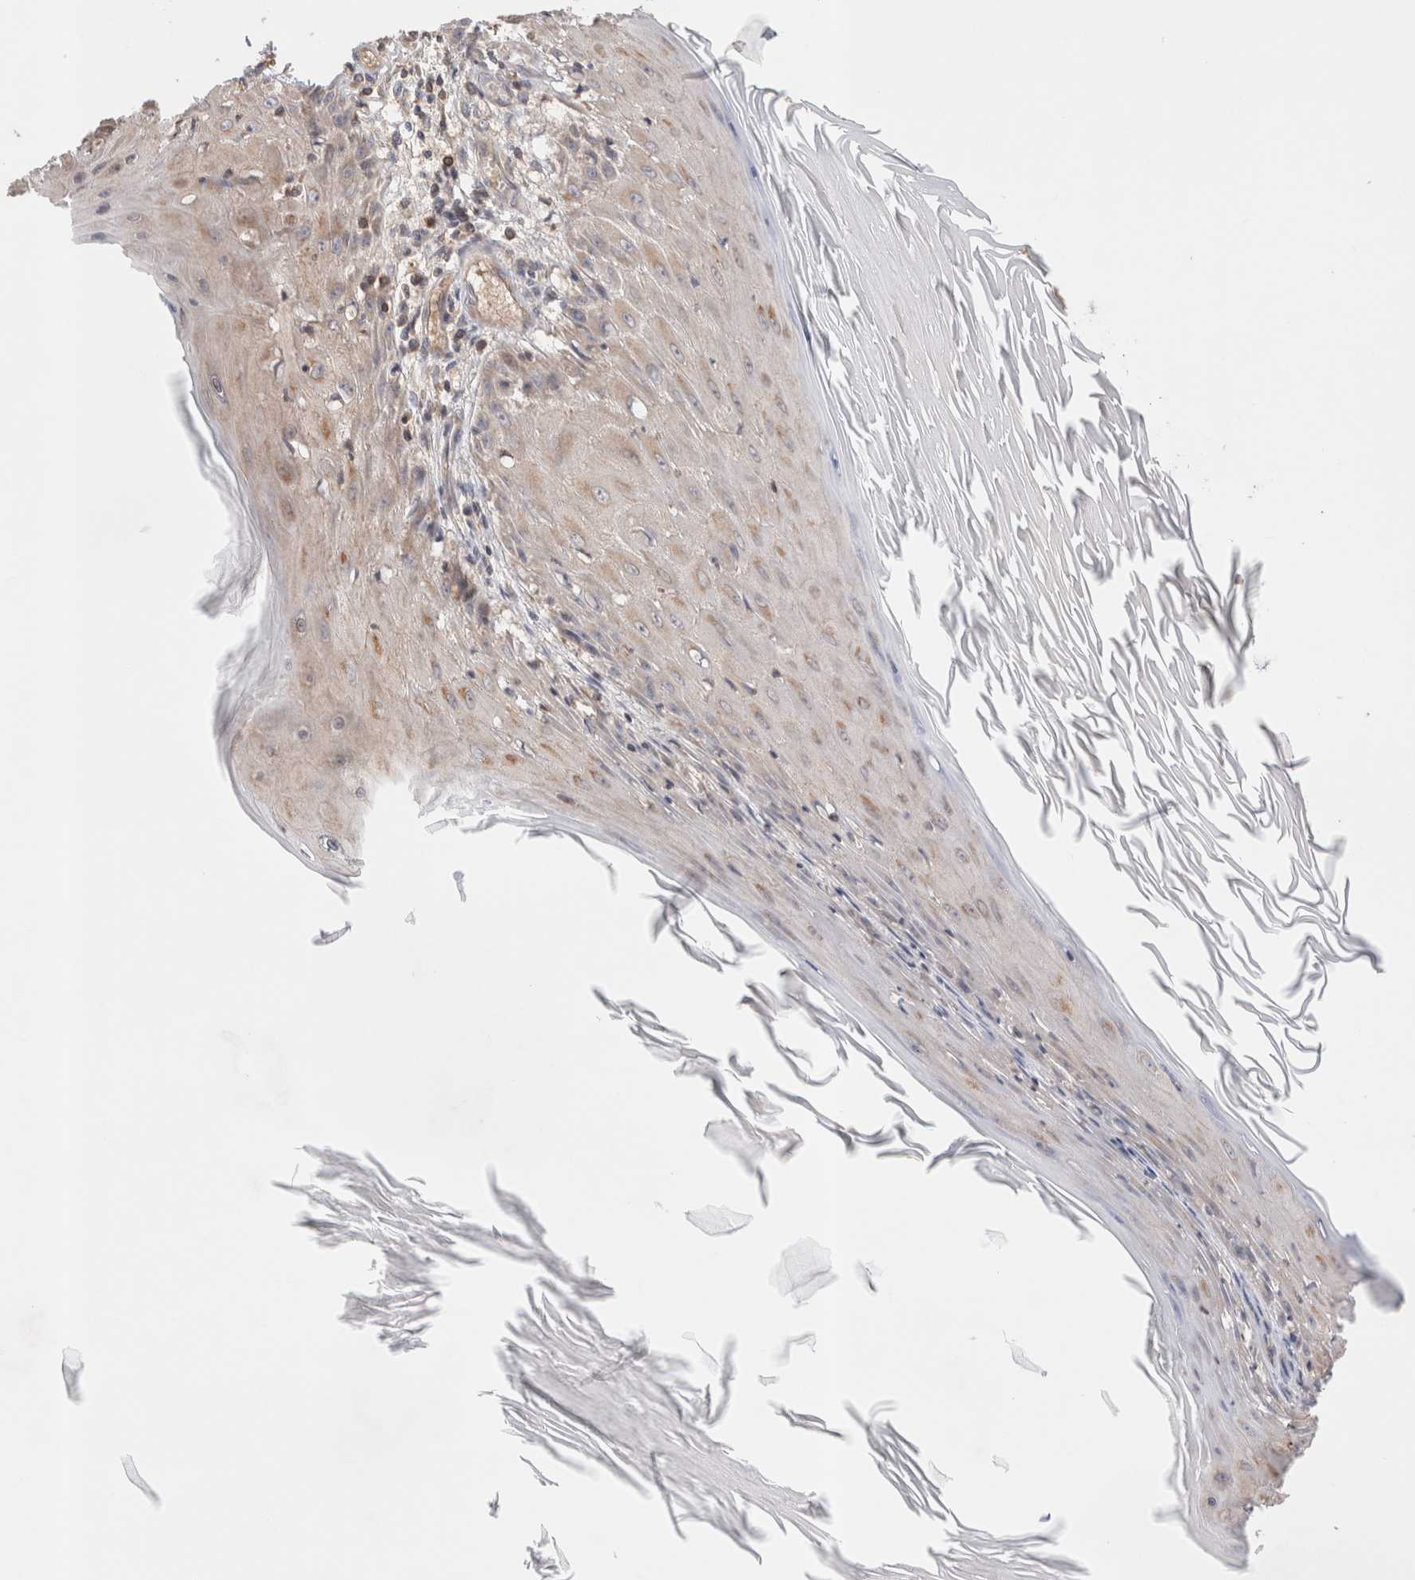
{"staining": {"intensity": "weak", "quantity": "25%-75%", "location": "cytoplasmic/membranous"}, "tissue": "skin cancer", "cell_type": "Tumor cells", "image_type": "cancer", "snomed": [{"axis": "morphology", "description": "Squamous cell carcinoma, NOS"}, {"axis": "topography", "description": "Skin"}], "caption": "Skin squamous cell carcinoma stained with DAB IHC shows low levels of weak cytoplasmic/membranous positivity in approximately 25%-75% of tumor cells.", "gene": "SIKE1", "patient": {"sex": "female", "age": 73}}